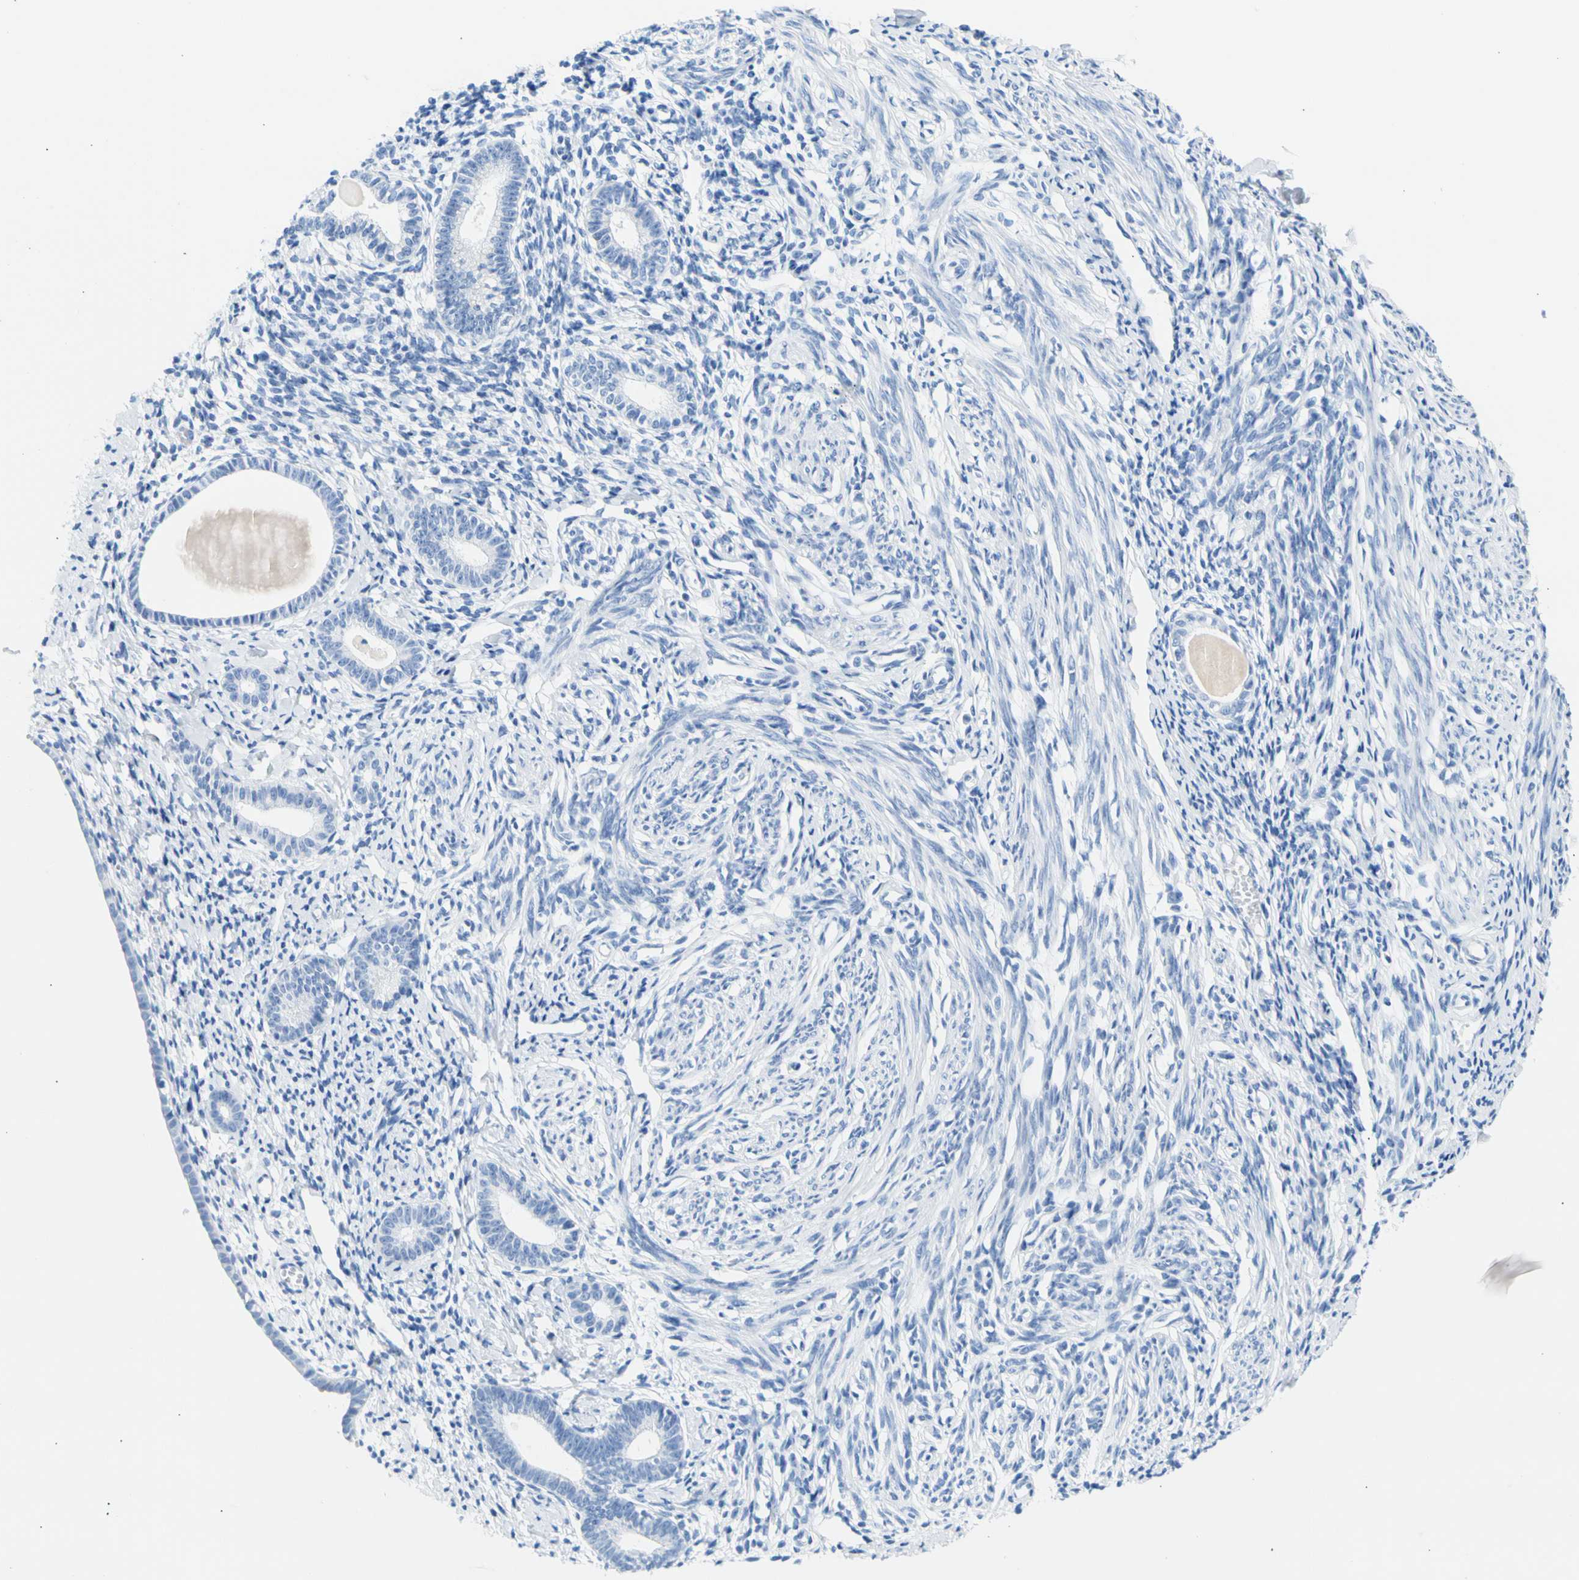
{"staining": {"intensity": "negative", "quantity": "none", "location": "none"}, "tissue": "endometrium", "cell_type": "Cells in endometrial stroma", "image_type": "normal", "snomed": [{"axis": "morphology", "description": "Normal tissue, NOS"}, {"axis": "topography", "description": "Endometrium"}], "caption": "Immunohistochemistry (IHC) of unremarkable human endometrium demonstrates no staining in cells in endometrial stroma.", "gene": "CEL", "patient": {"sex": "female", "age": 71}}